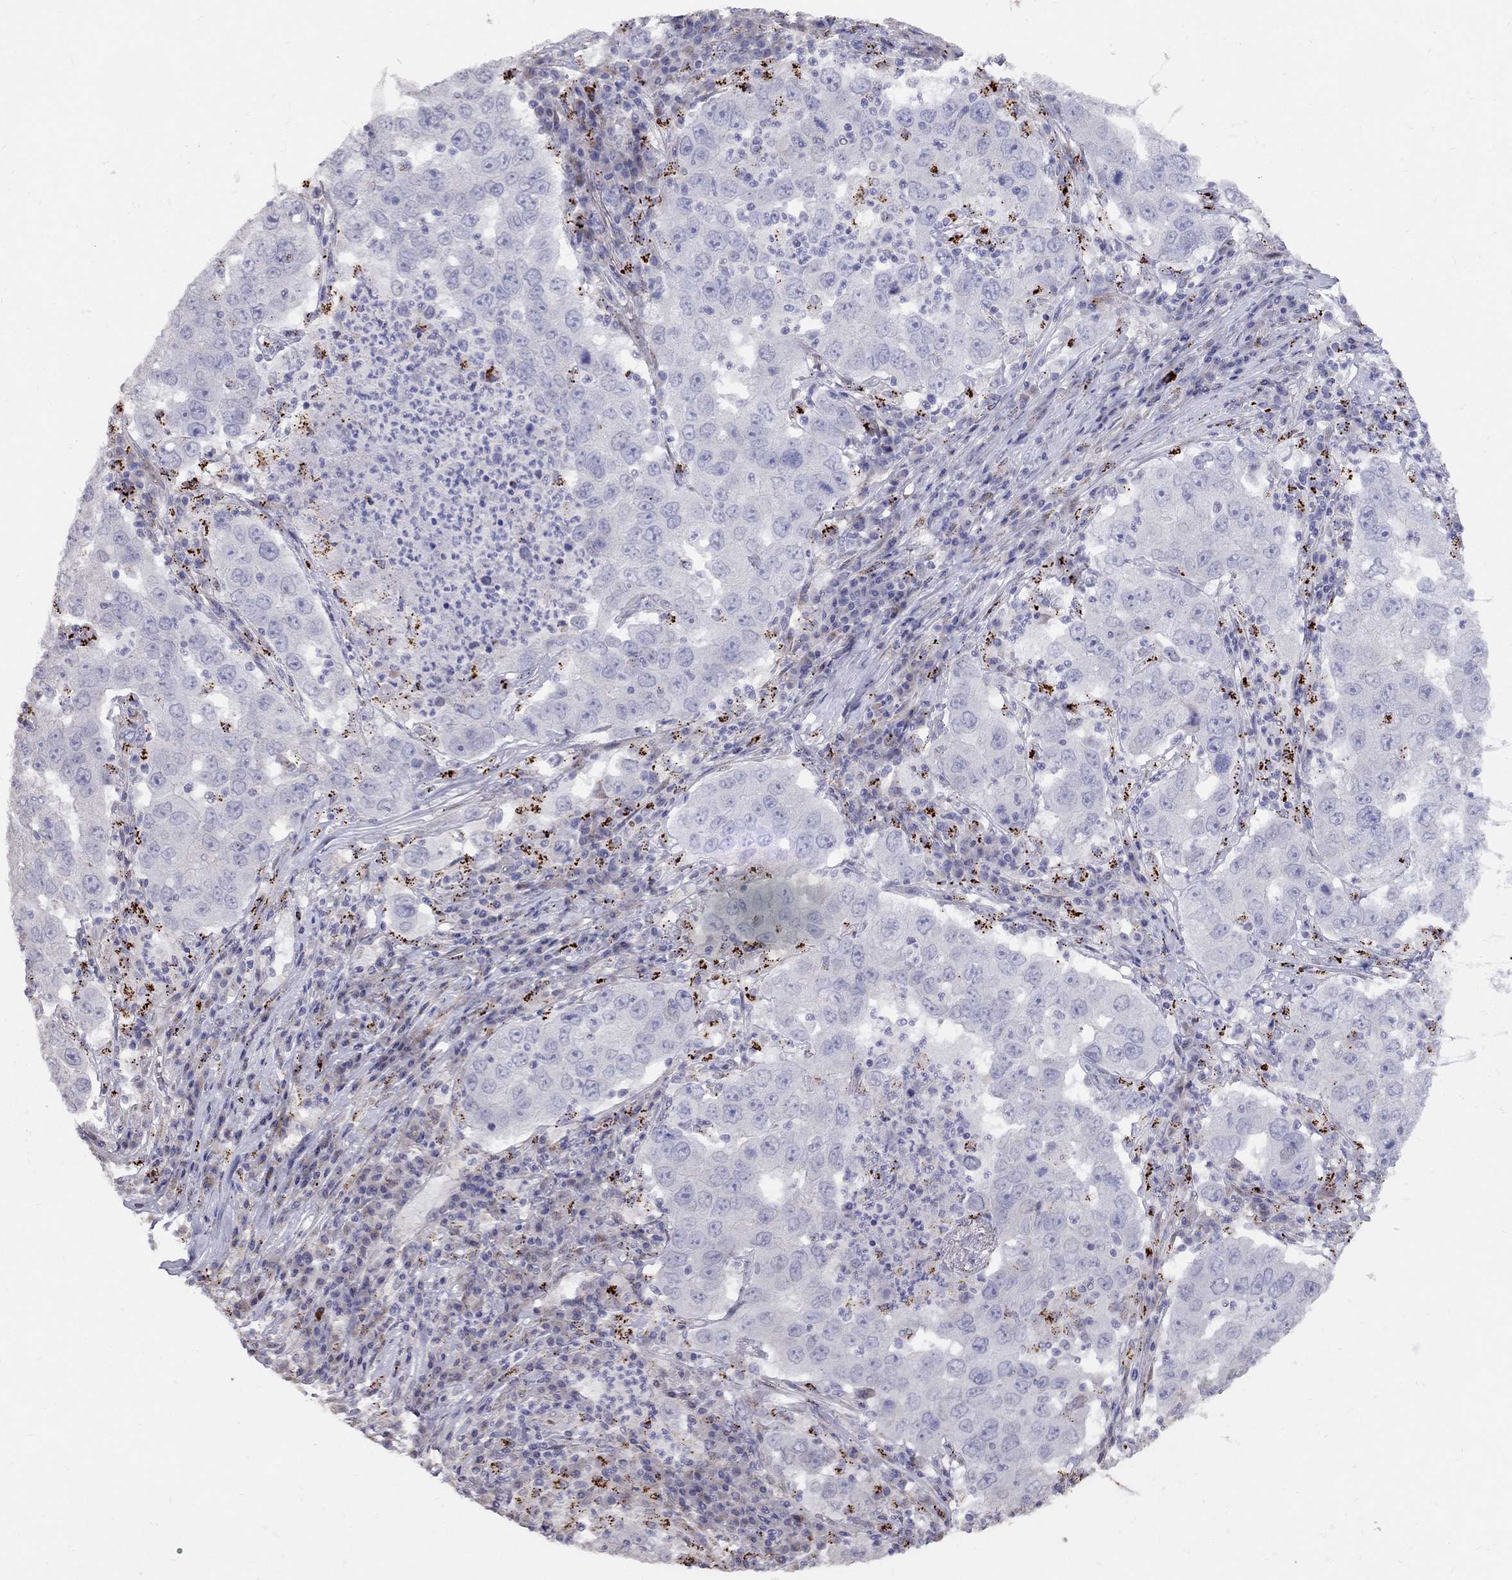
{"staining": {"intensity": "negative", "quantity": "none", "location": "none"}, "tissue": "lung cancer", "cell_type": "Tumor cells", "image_type": "cancer", "snomed": [{"axis": "morphology", "description": "Adenocarcinoma, NOS"}, {"axis": "topography", "description": "Lung"}], "caption": "A photomicrograph of lung cancer stained for a protein demonstrates no brown staining in tumor cells.", "gene": "MAGEB4", "patient": {"sex": "male", "age": 73}}